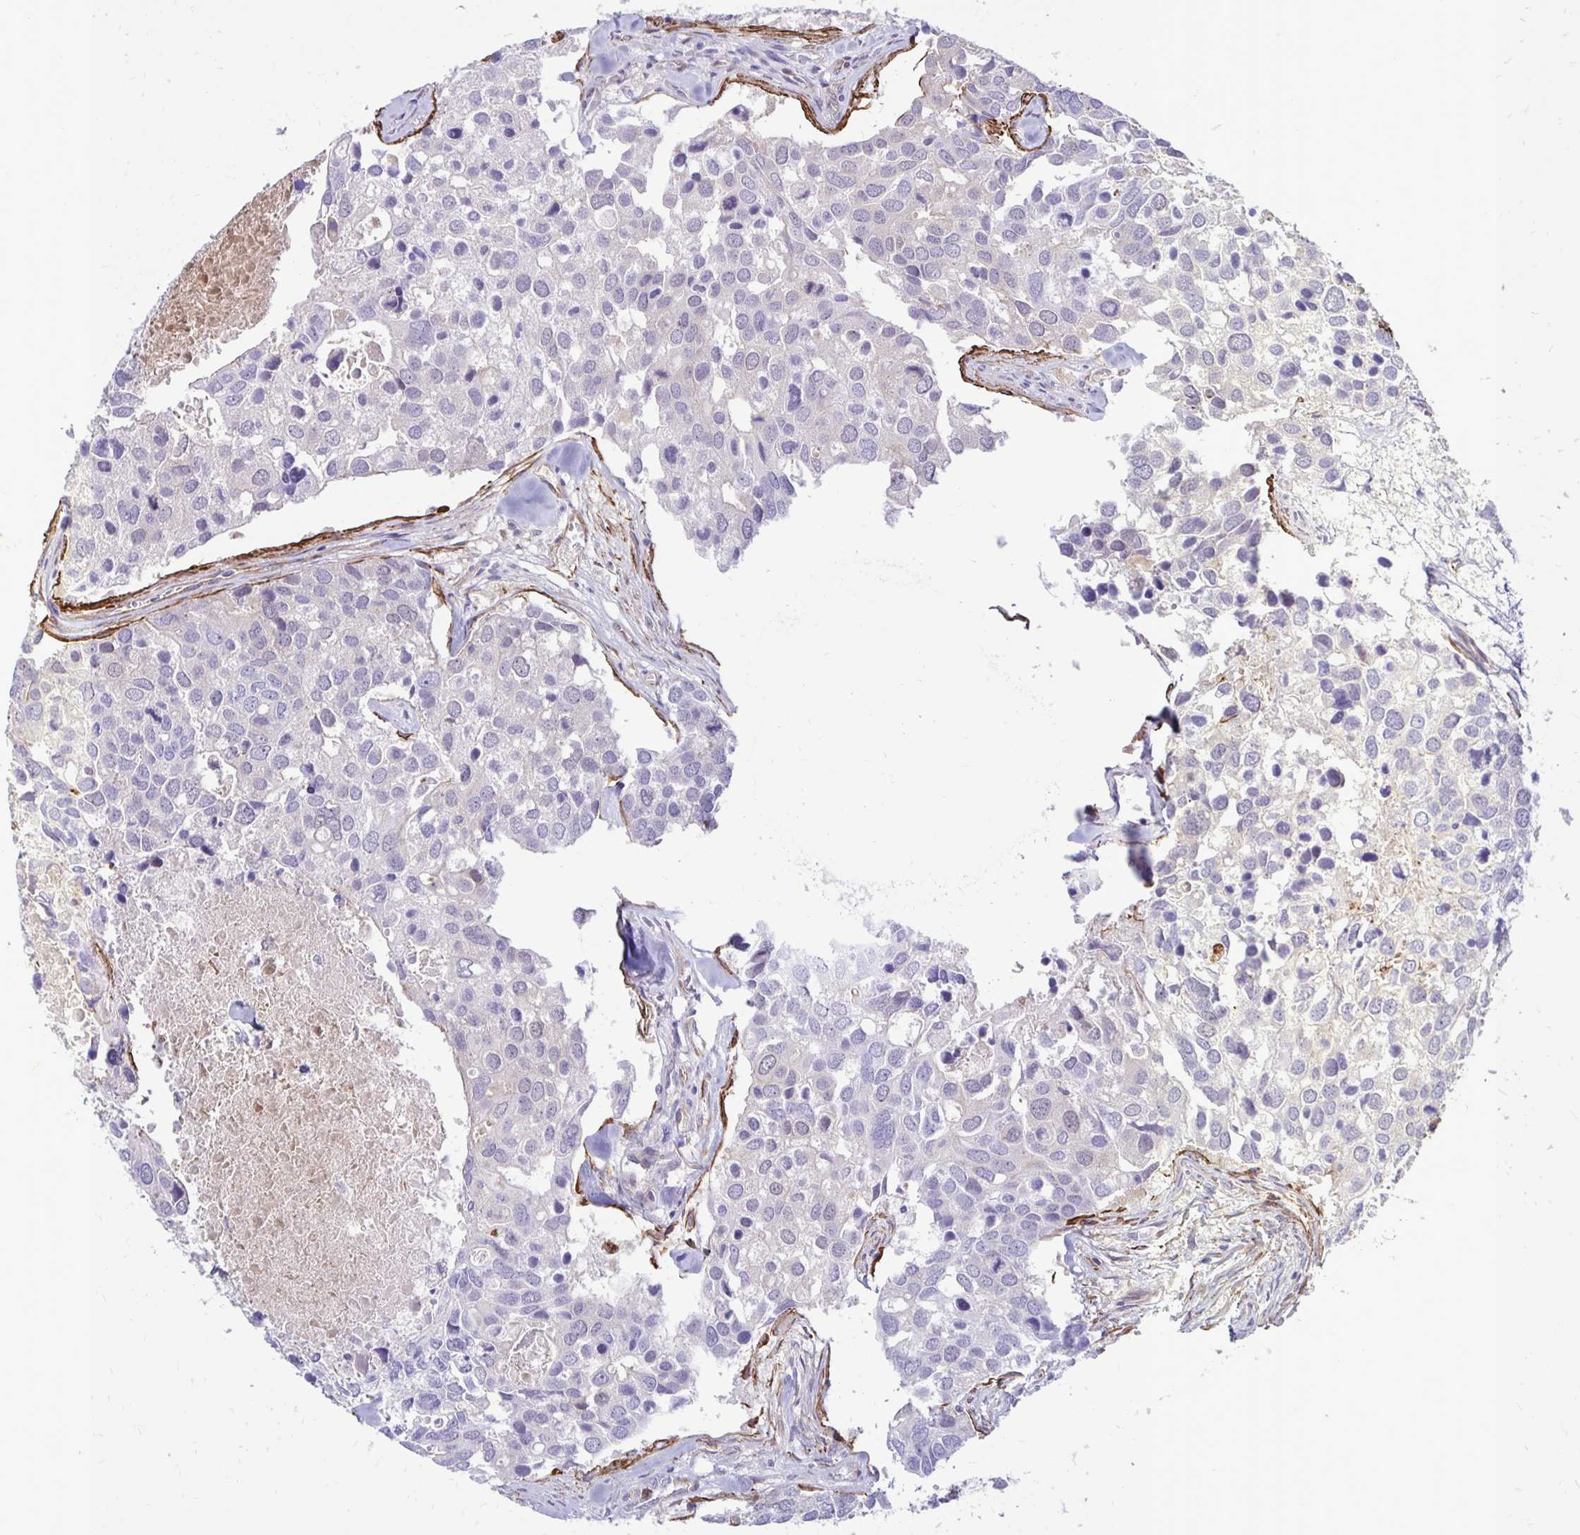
{"staining": {"intensity": "negative", "quantity": "none", "location": "none"}, "tissue": "breast cancer", "cell_type": "Tumor cells", "image_type": "cancer", "snomed": [{"axis": "morphology", "description": "Duct carcinoma"}, {"axis": "topography", "description": "Breast"}], "caption": "Tumor cells are negative for protein expression in human infiltrating ductal carcinoma (breast). (DAB (3,3'-diaminobenzidine) IHC visualized using brightfield microscopy, high magnification).", "gene": "CTPS1", "patient": {"sex": "female", "age": 83}}